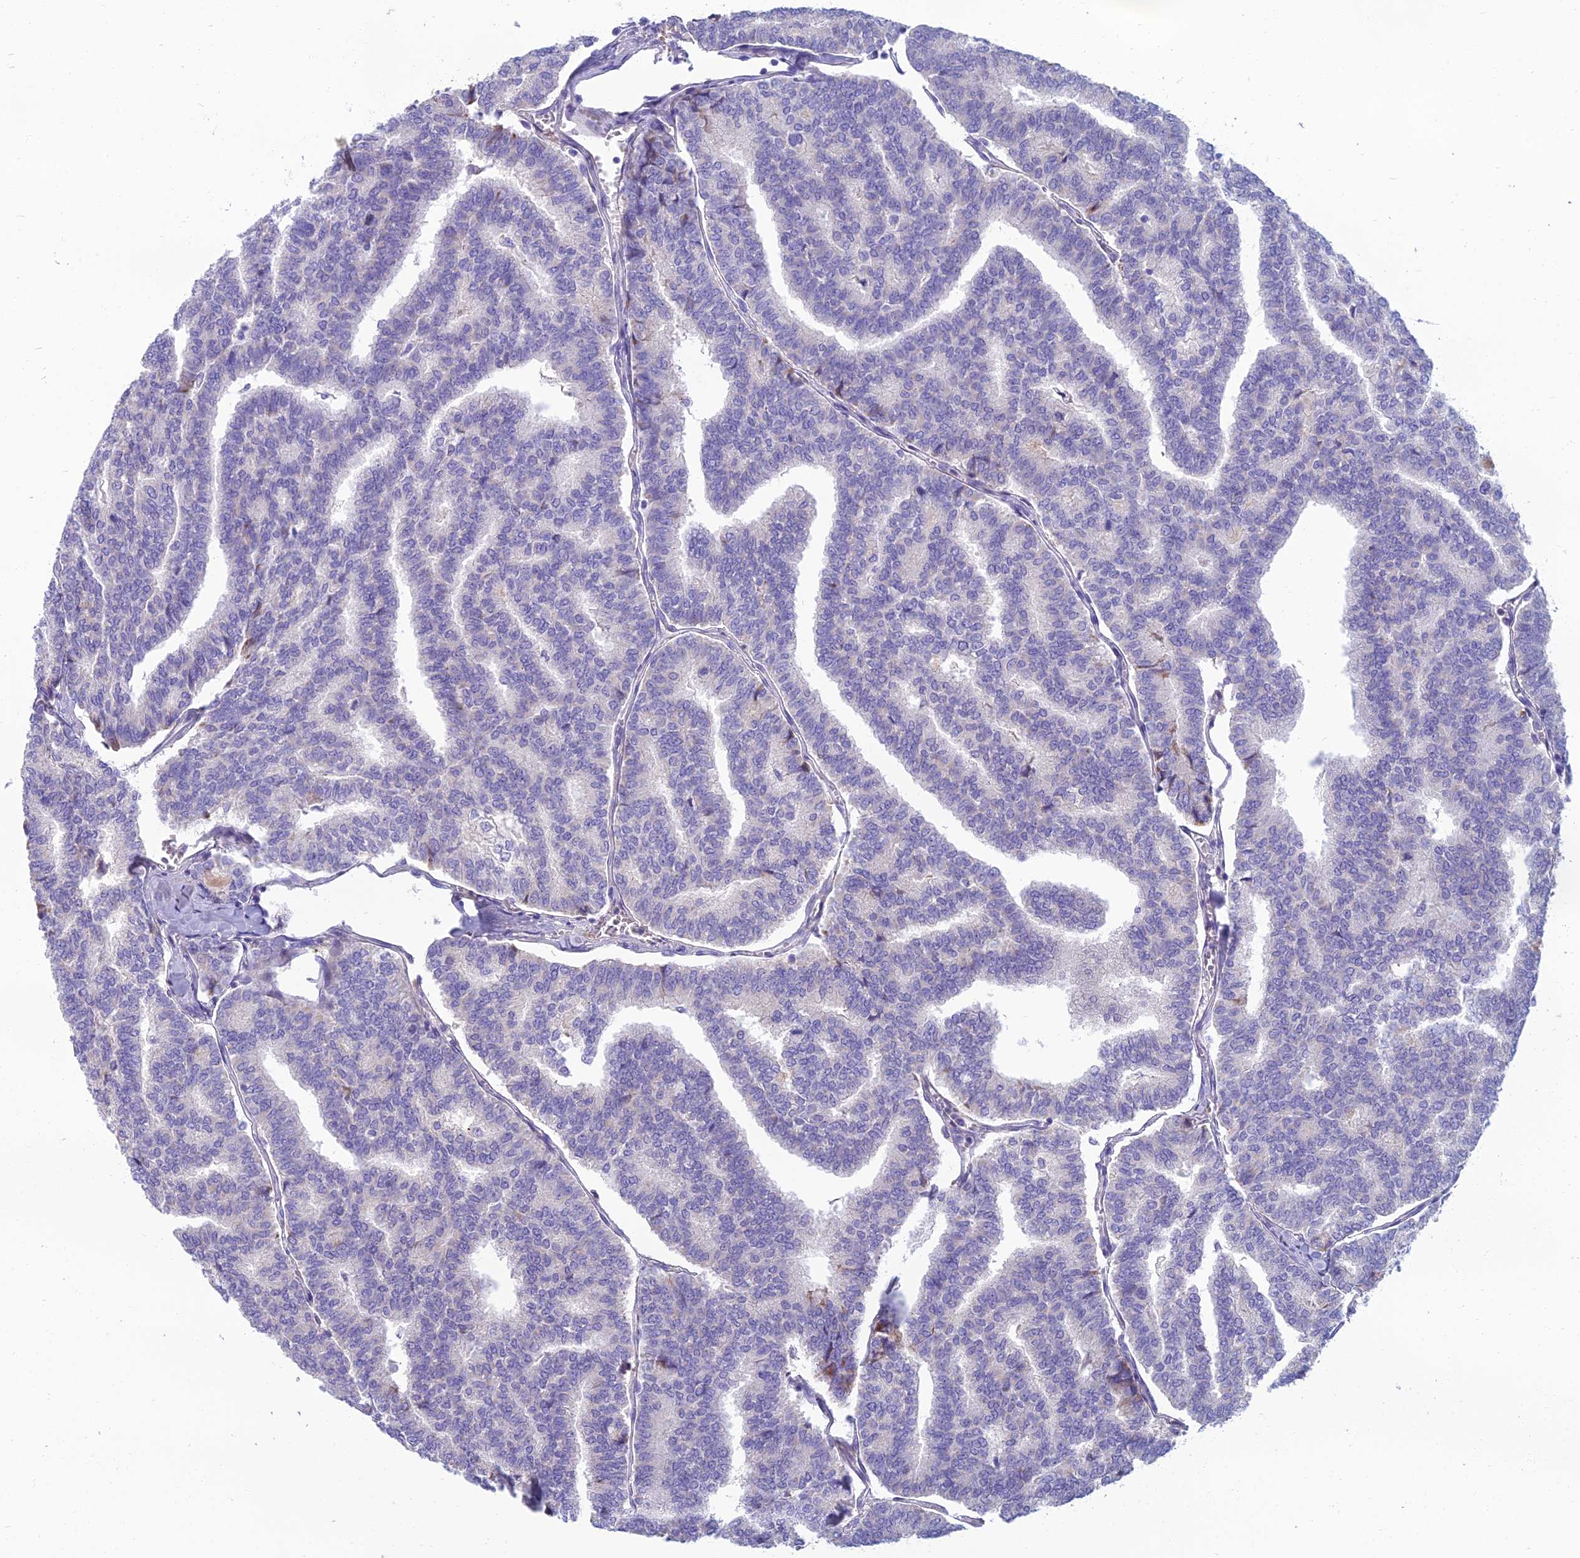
{"staining": {"intensity": "negative", "quantity": "none", "location": "none"}, "tissue": "thyroid cancer", "cell_type": "Tumor cells", "image_type": "cancer", "snomed": [{"axis": "morphology", "description": "Papillary adenocarcinoma, NOS"}, {"axis": "topography", "description": "Thyroid gland"}], "caption": "An image of thyroid cancer stained for a protein reveals no brown staining in tumor cells. (DAB immunohistochemistry (IHC) with hematoxylin counter stain).", "gene": "SPTLC3", "patient": {"sex": "female", "age": 35}}